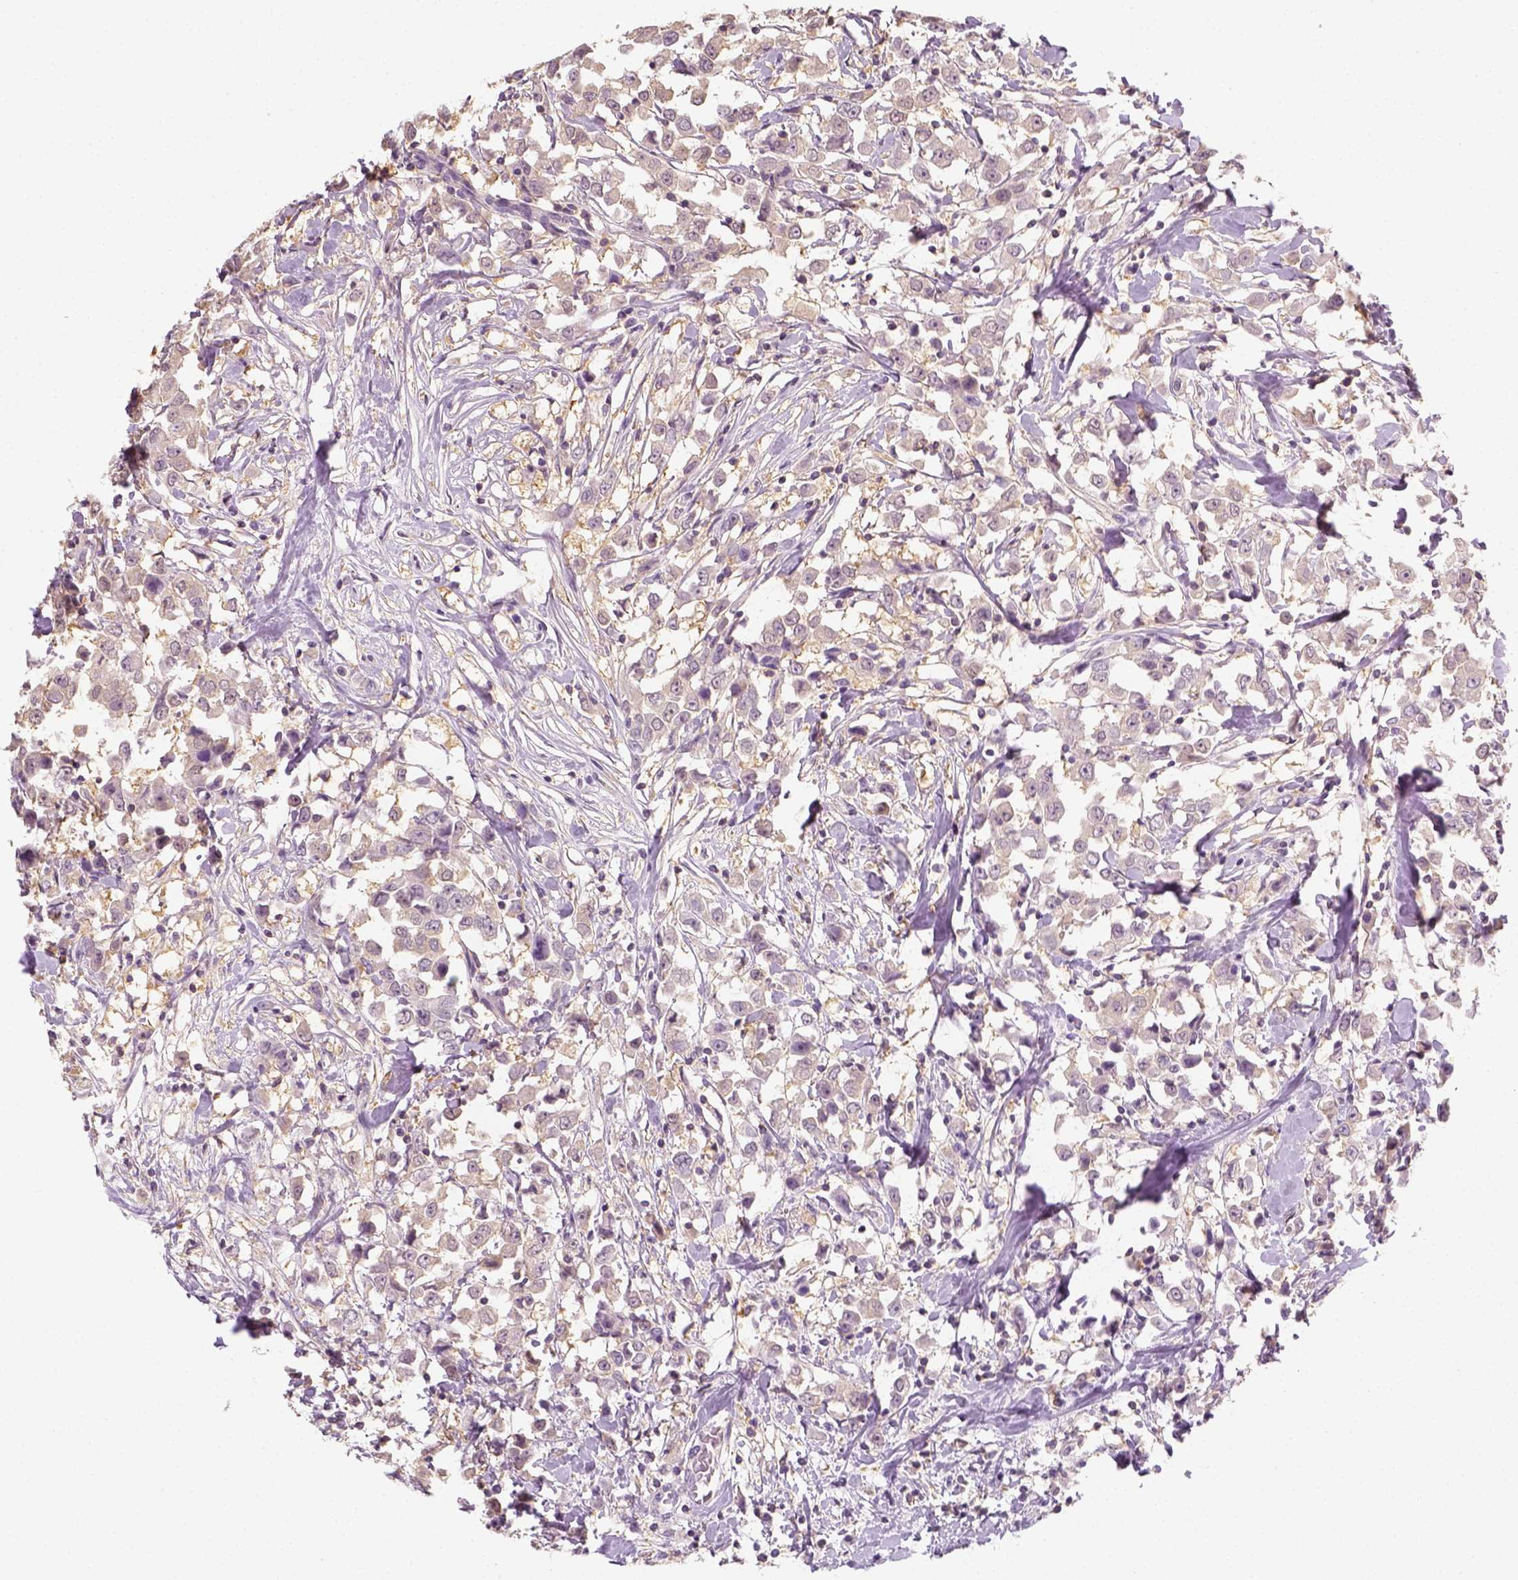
{"staining": {"intensity": "negative", "quantity": "none", "location": "none"}, "tissue": "breast cancer", "cell_type": "Tumor cells", "image_type": "cancer", "snomed": [{"axis": "morphology", "description": "Duct carcinoma"}, {"axis": "topography", "description": "Breast"}], "caption": "Tumor cells are negative for protein expression in human breast infiltrating ductal carcinoma. (Stains: DAB (3,3'-diaminobenzidine) immunohistochemistry with hematoxylin counter stain, Microscopy: brightfield microscopy at high magnification).", "gene": "EPHB1", "patient": {"sex": "female", "age": 61}}